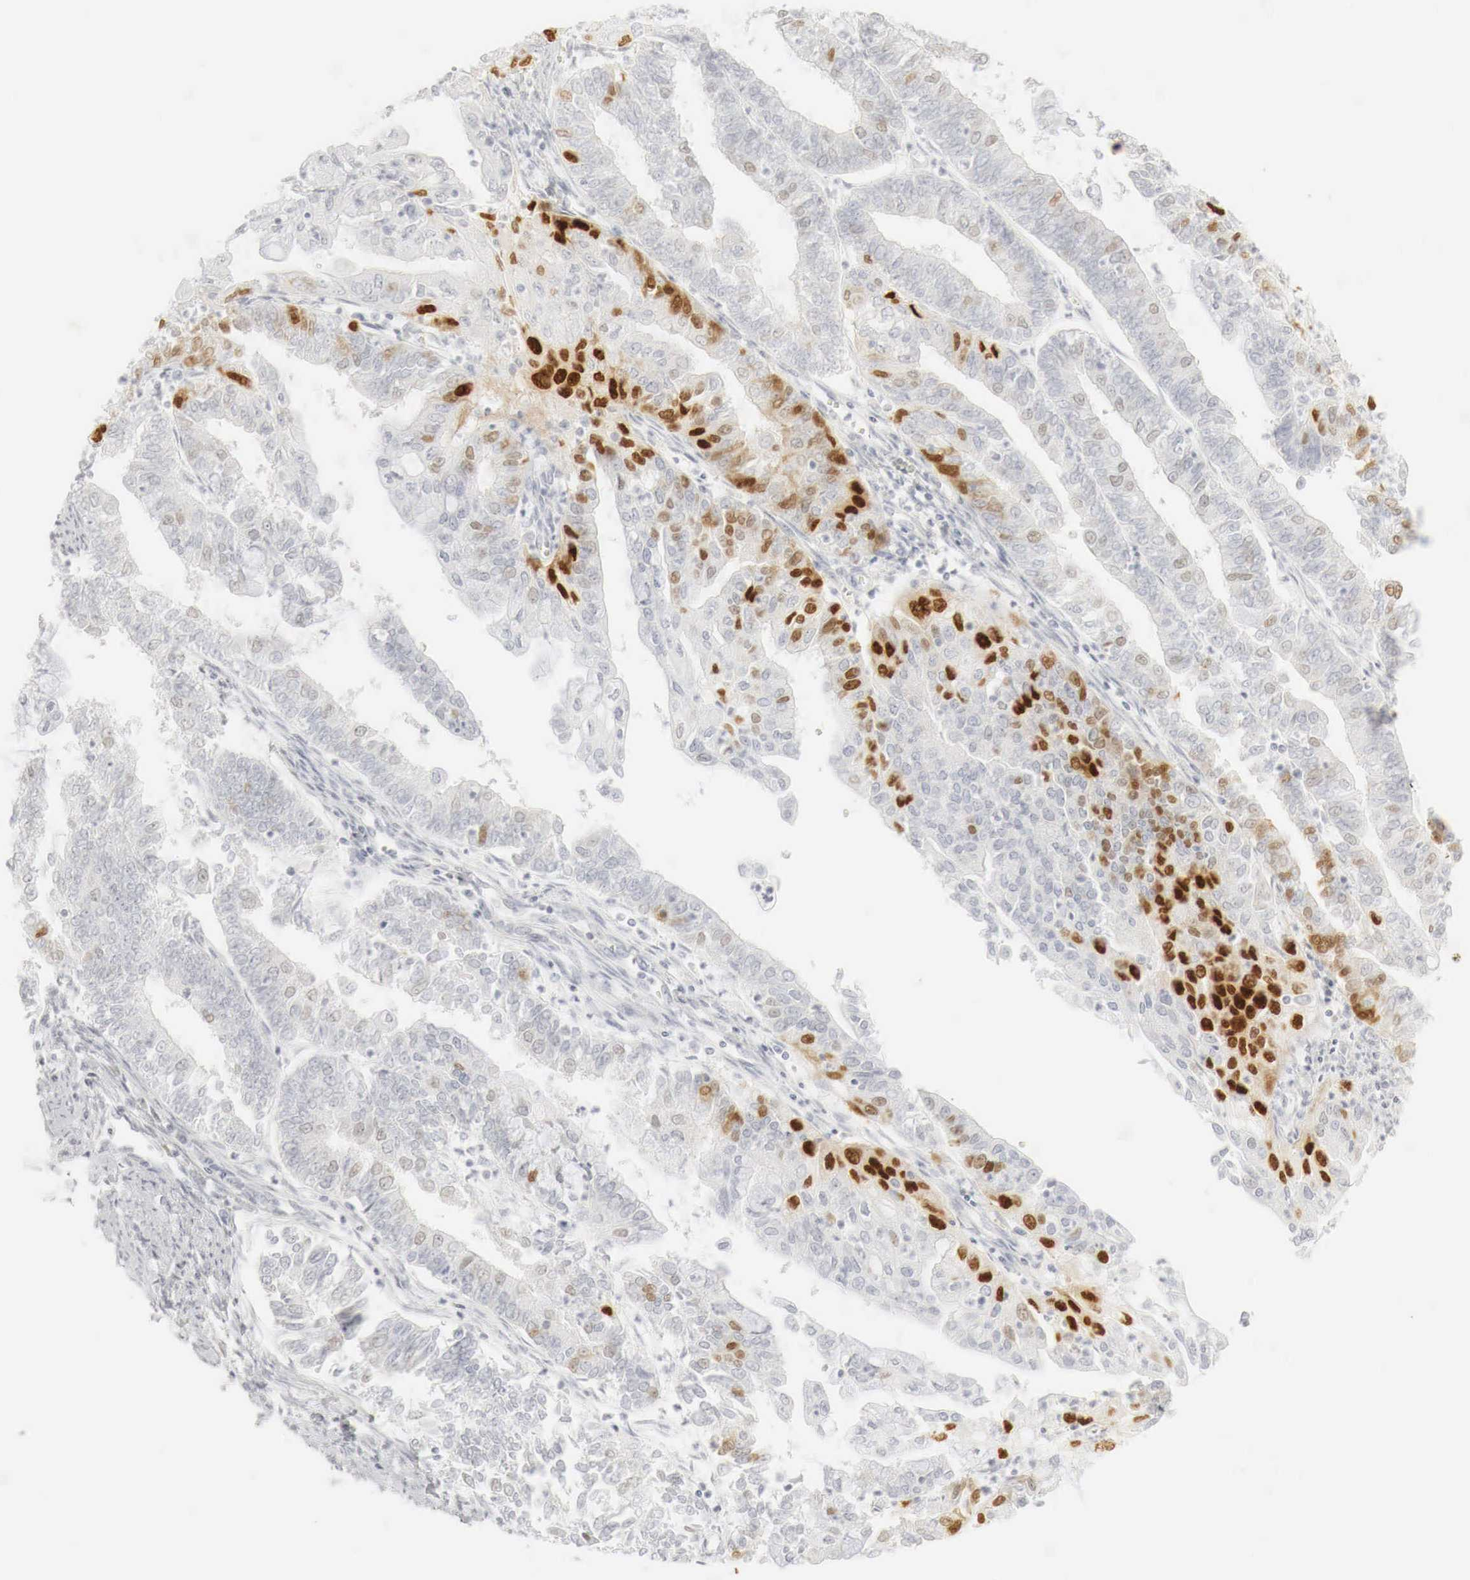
{"staining": {"intensity": "strong", "quantity": "25%-75%", "location": "nuclear"}, "tissue": "endometrial cancer", "cell_type": "Tumor cells", "image_type": "cancer", "snomed": [{"axis": "morphology", "description": "Adenocarcinoma, NOS"}, {"axis": "topography", "description": "Endometrium"}], "caption": "Protein staining exhibits strong nuclear staining in approximately 25%-75% of tumor cells in endometrial cancer.", "gene": "TP63", "patient": {"sex": "female", "age": 75}}